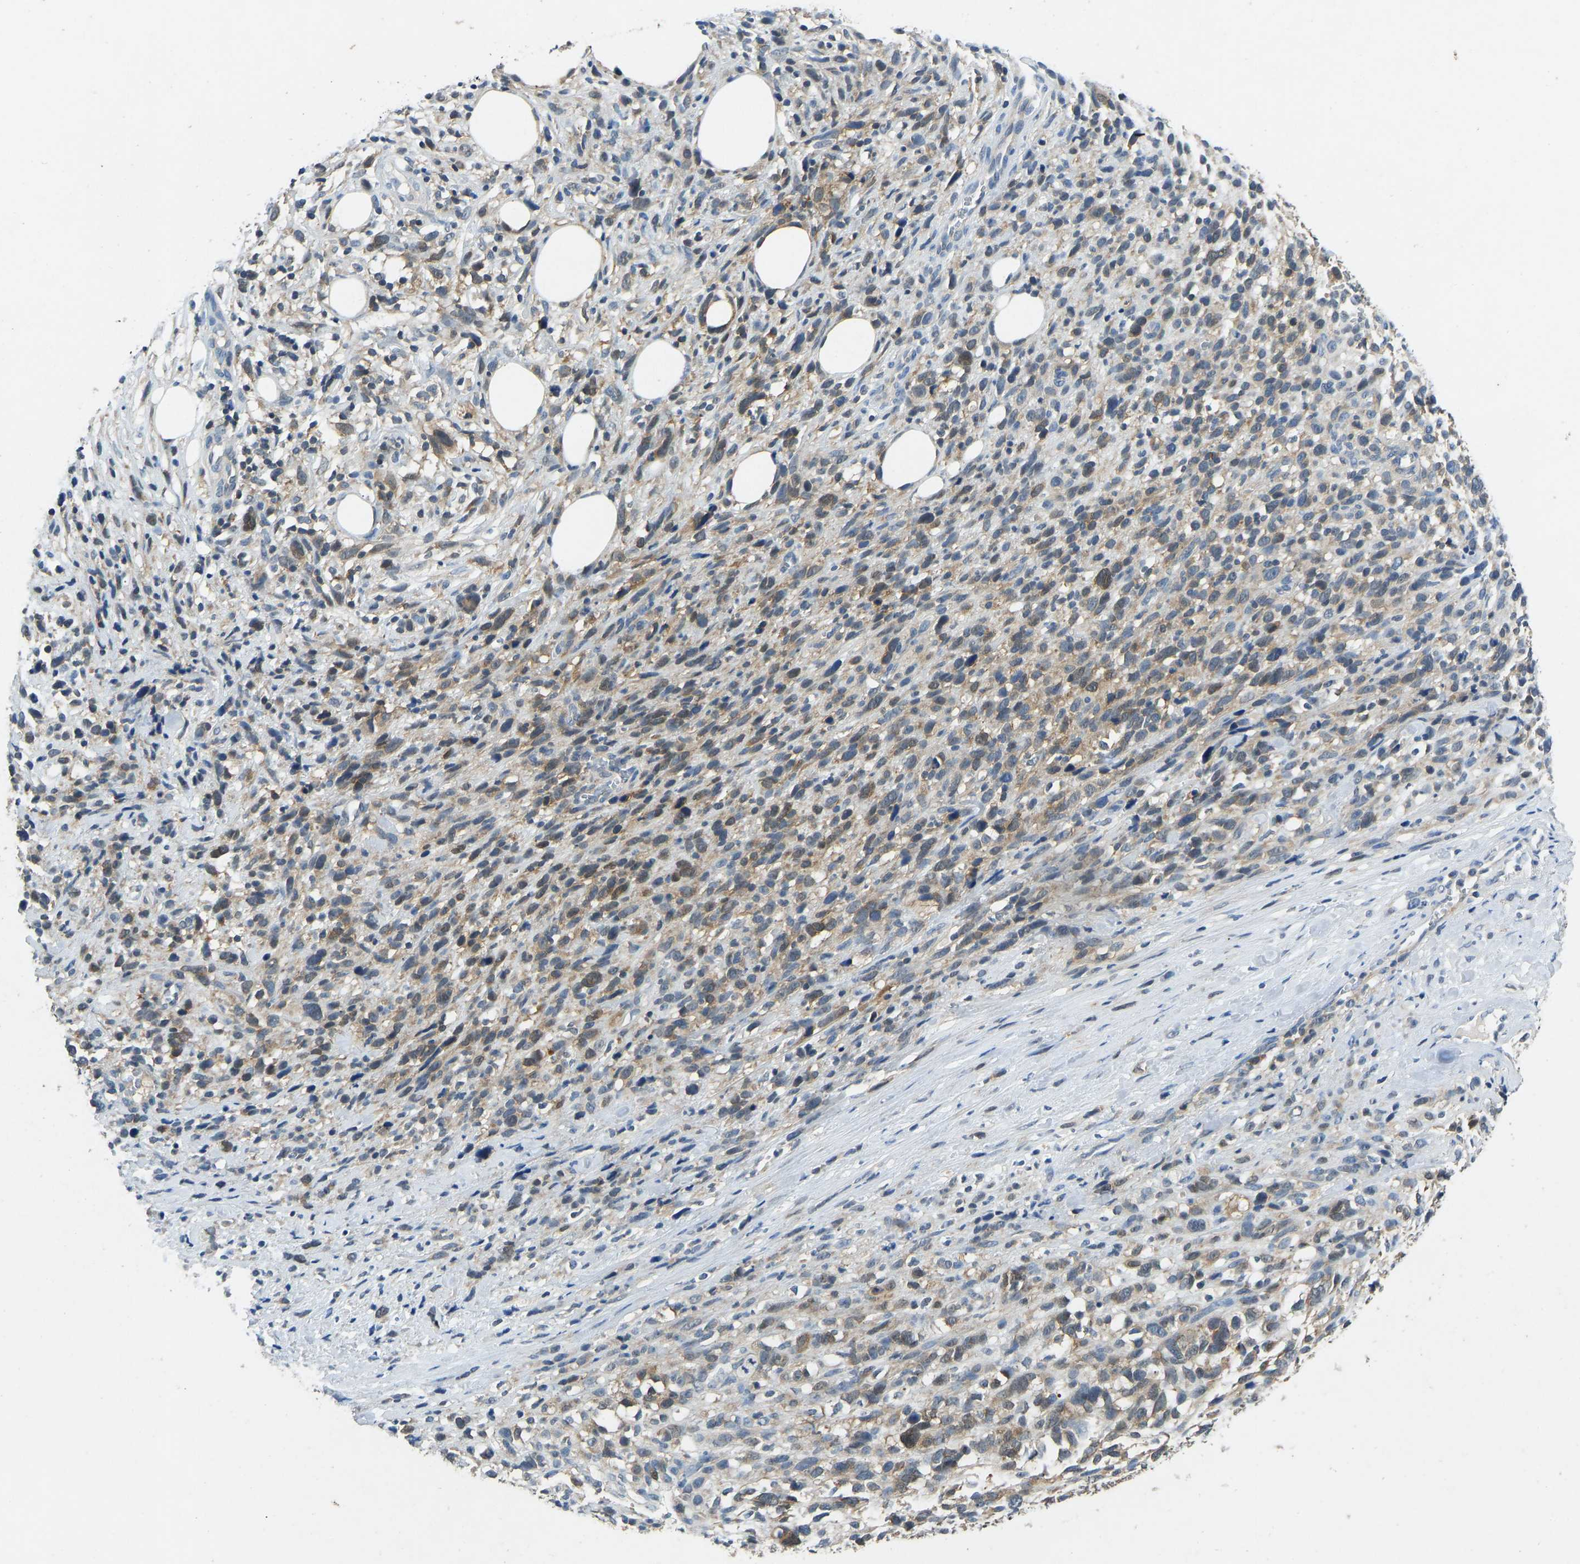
{"staining": {"intensity": "weak", "quantity": ">75%", "location": "cytoplasmic/membranous"}, "tissue": "melanoma", "cell_type": "Tumor cells", "image_type": "cancer", "snomed": [{"axis": "morphology", "description": "Malignant melanoma, NOS"}, {"axis": "topography", "description": "Skin"}], "caption": "Malignant melanoma stained for a protein (brown) demonstrates weak cytoplasmic/membranous positive expression in about >75% of tumor cells.", "gene": "NDRG3", "patient": {"sex": "female", "age": 55}}